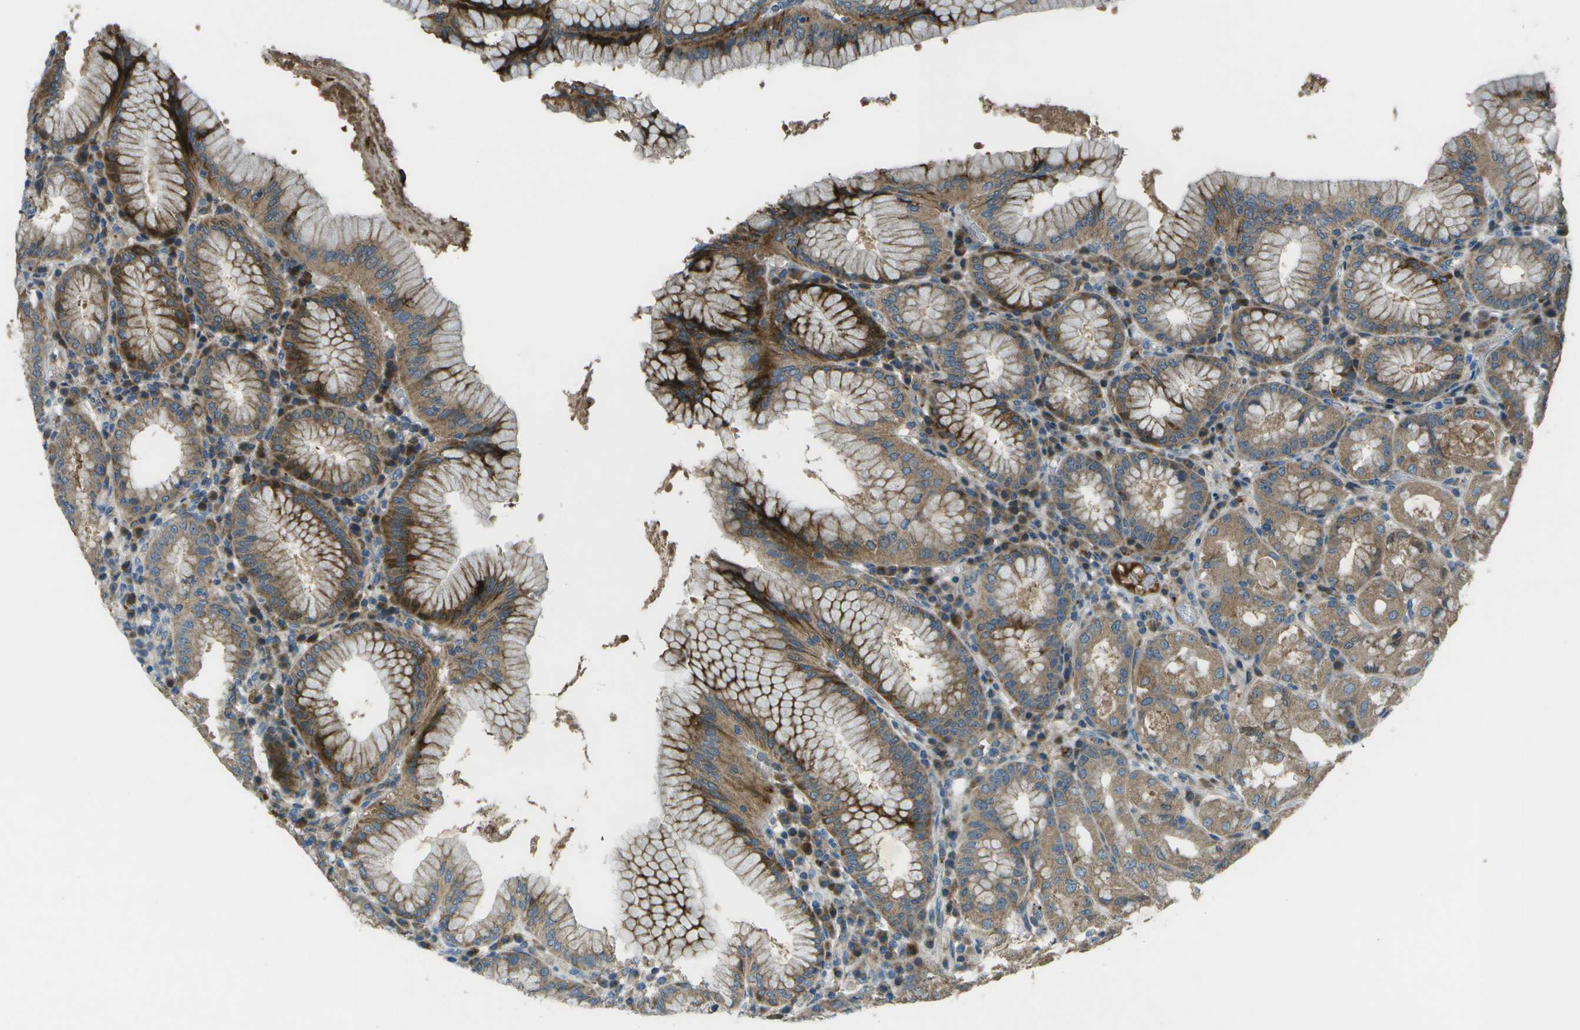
{"staining": {"intensity": "strong", "quantity": ">75%", "location": "cytoplasmic/membranous"}, "tissue": "stomach", "cell_type": "Glandular cells", "image_type": "normal", "snomed": [{"axis": "morphology", "description": "Normal tissue, NOS"}, {"axis": "topography", "description": "Stomach"}, {"axis": "topography", "description": "Stomach, lower"}], "caption": "Immunohistochemistry of normal stomach shows high levels of strong cytoplasmic/membranous expression in approximately >75% of glandular cells. (DAB (3,3'-diaminobenzidine) IHC, brown staining for protein, blue staining for nuclei).", "gene": "PXYLP1", "patient": {"sex": "female", "age": 56}}